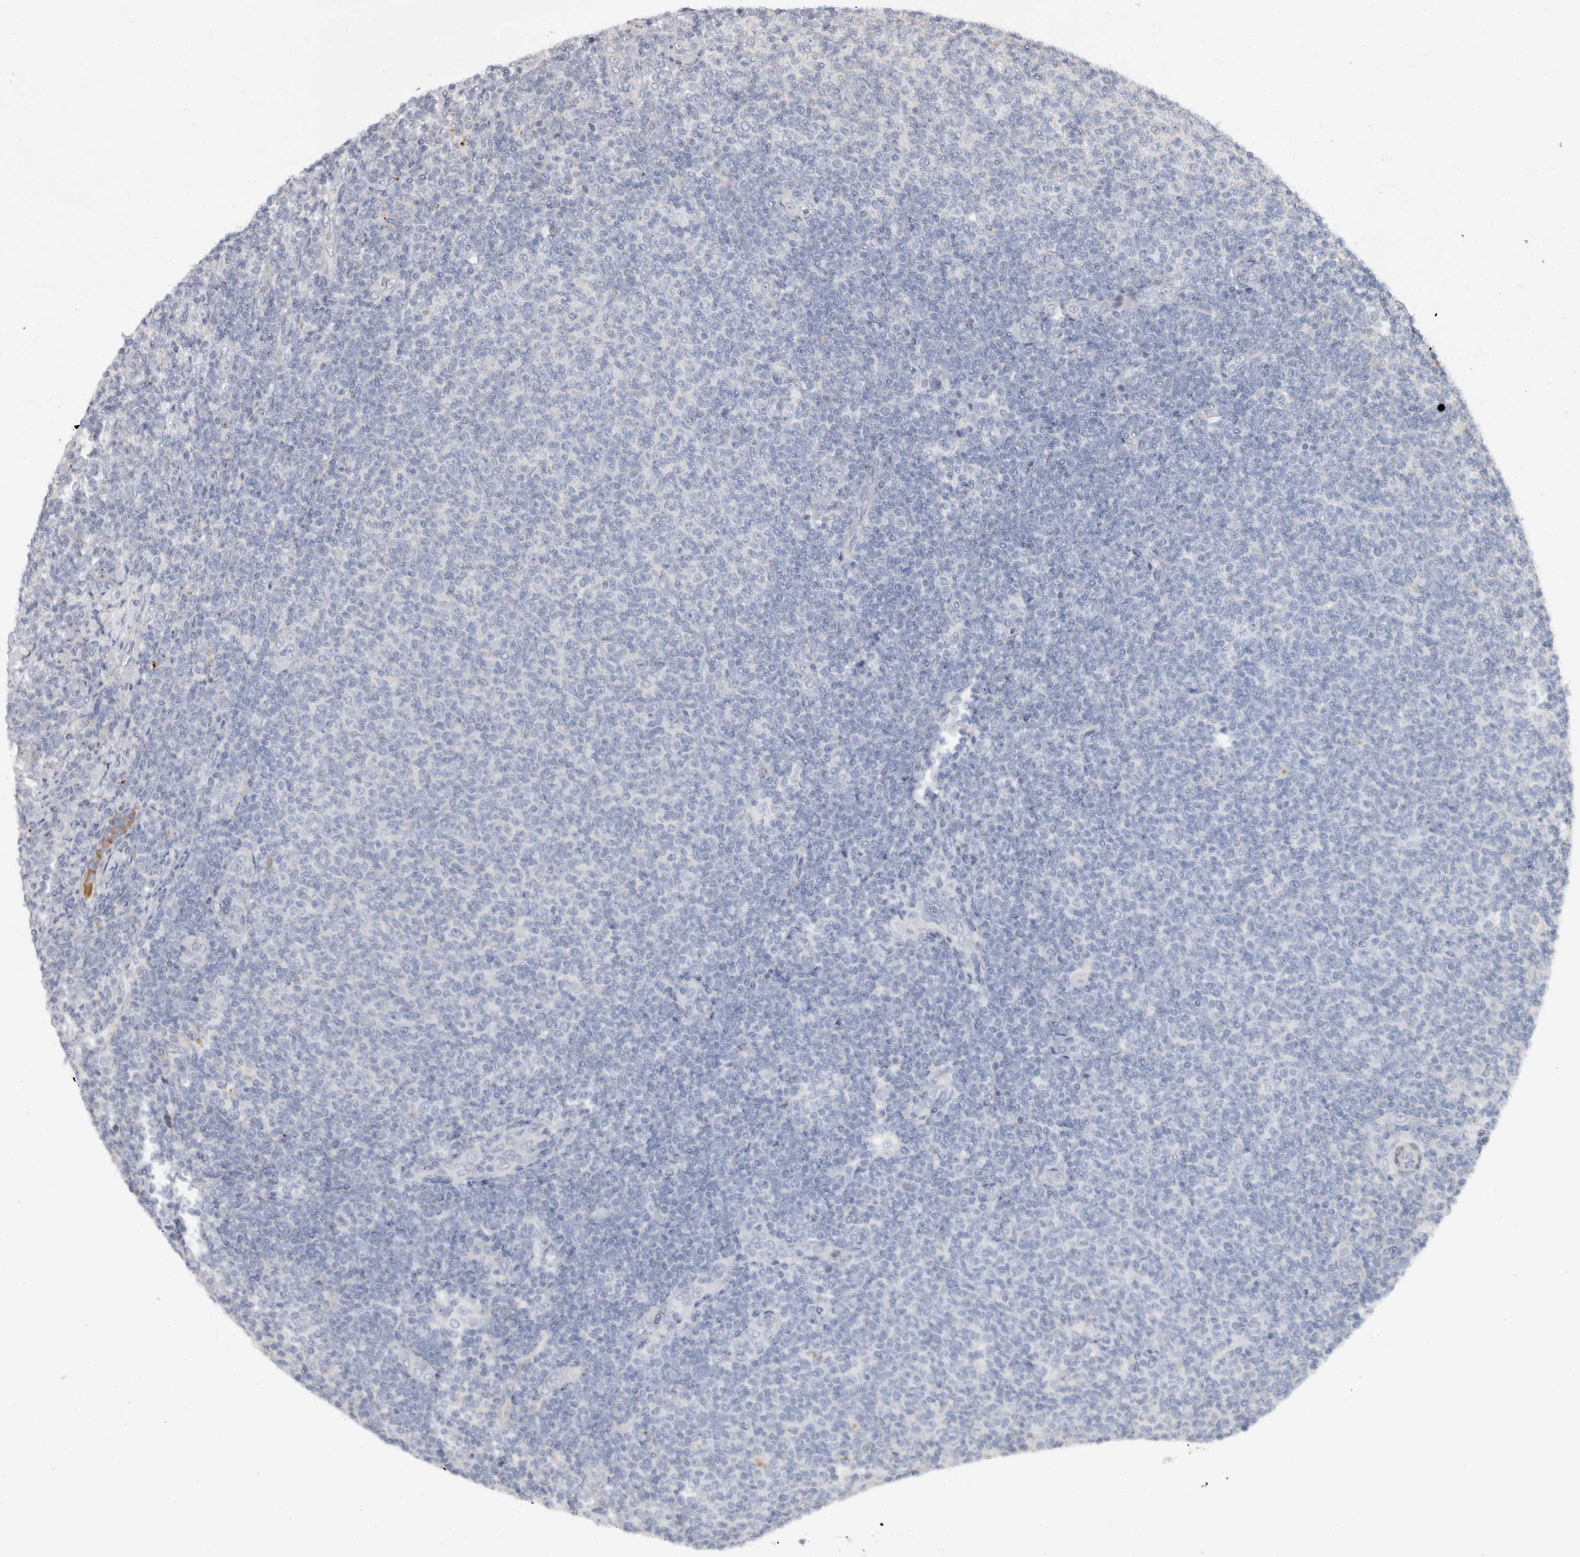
{"staining": {"intensity": "negative", "quantity": "none", "location": "none"}, "tissue": "lymphoma", "cell_type": "Tumor cells", "image_type": "cancer", "snomed": [{"axis": "morphology", "description": "Malignant lymphoma, non-Hodgkin's type, Low grade"}, {"axis": "topography", "description": "Lymph node"}], "caption": "Human malignant lymphoma, non-Hodgkin's type (low-grade) stained for a protein using immunohistochemistry reveals no expression in tumor cells.", "gene": "PITPNC1", "patient": {"sex": "male", "age": 66}}